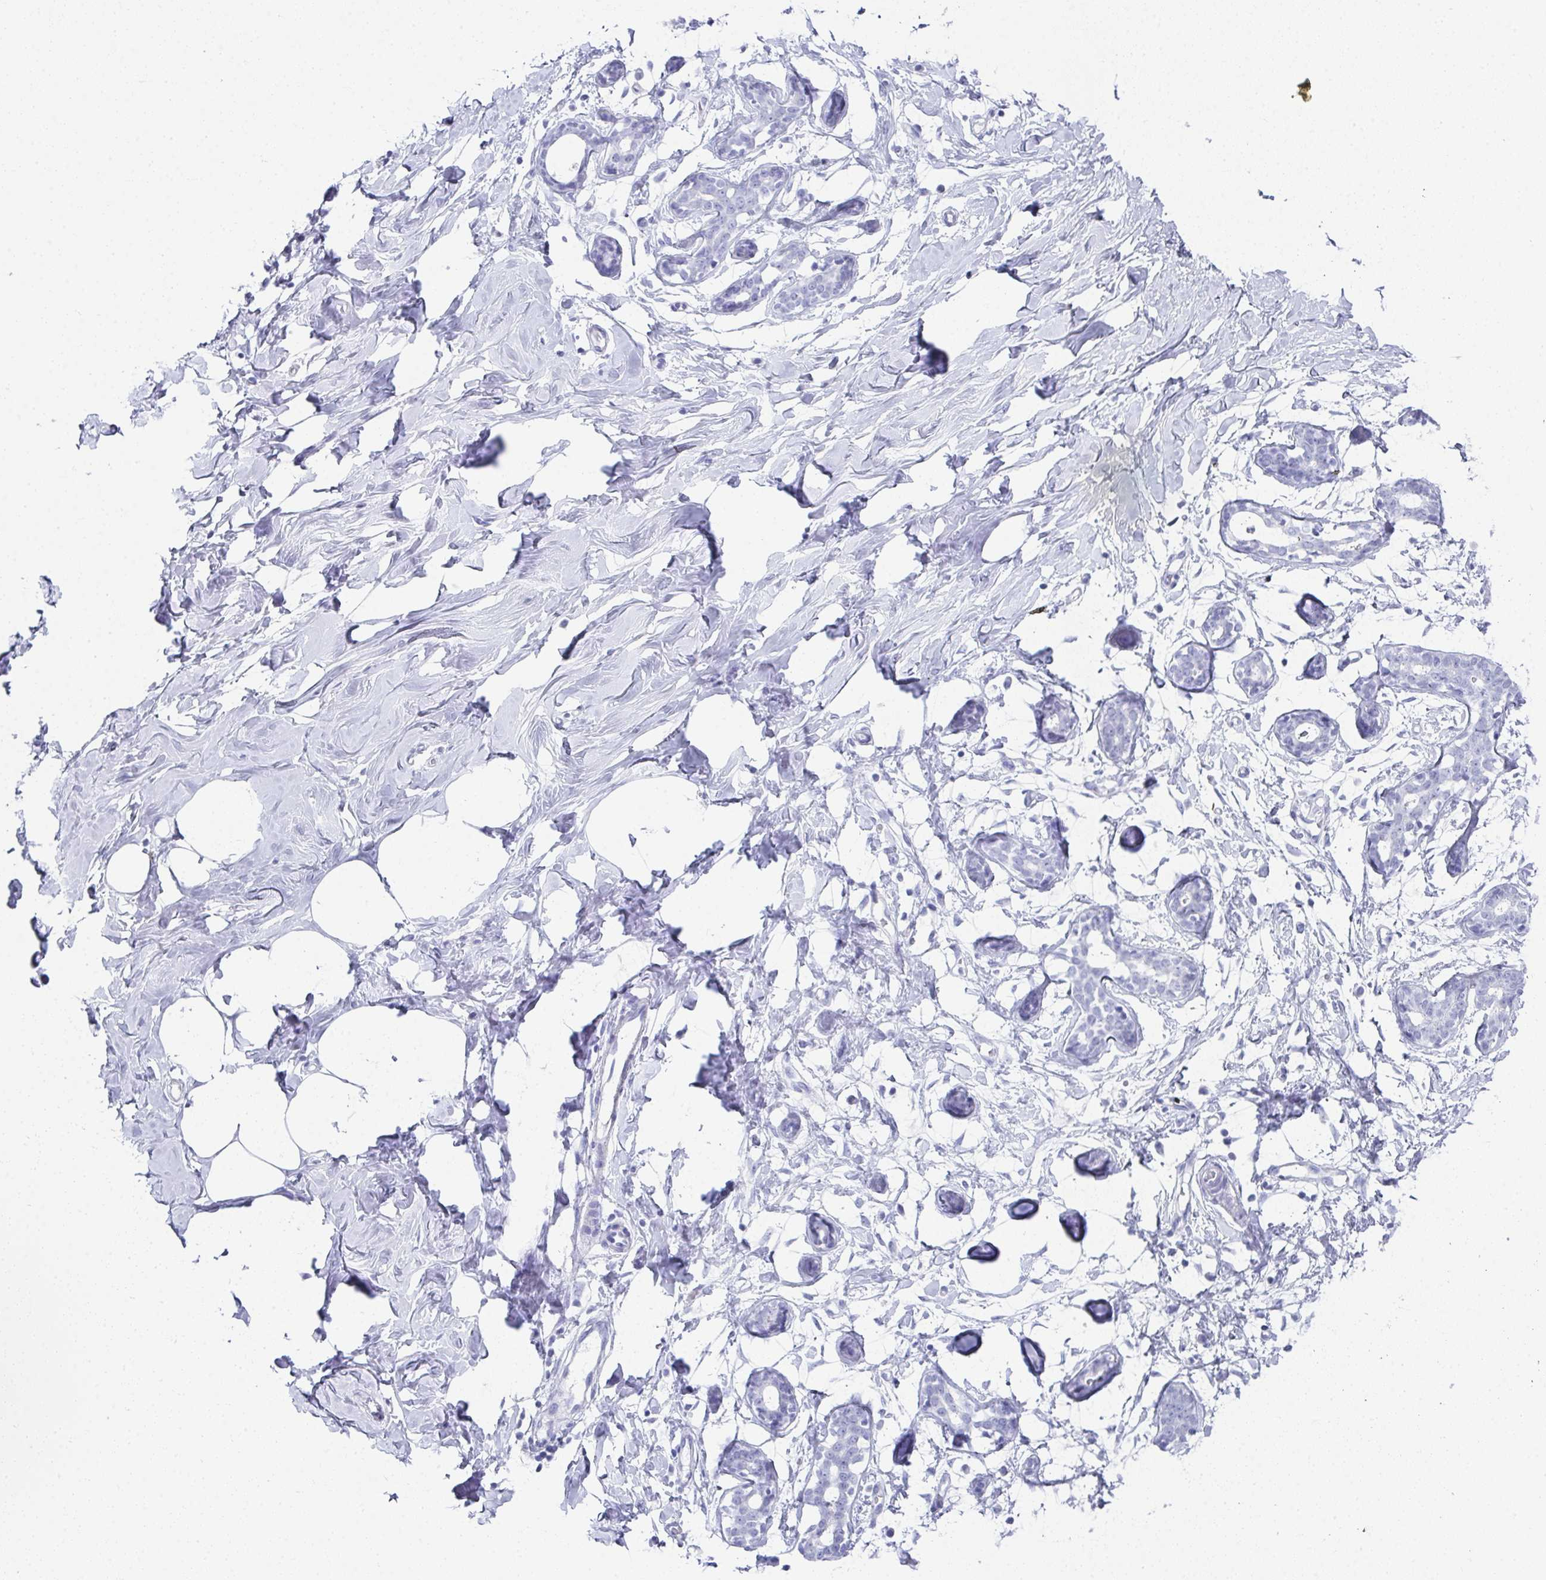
{"staining": {"intensity": "negative", "quantity": "none", "location": "none"}, "tissue": "breast", "cell_type": "Adipocytes", "image_type": "normal", "snomed": [{"axis": "morphology", "description": "Normal tissue, NOS"}, {"axis": "topography", "description": "Breast"}], "caption": "A photomicrograph of breast stained for a protein displays no brown staining in adipocytes.", "gene": "SYCP1", "patient": {"sex": "female", "age": 27}}